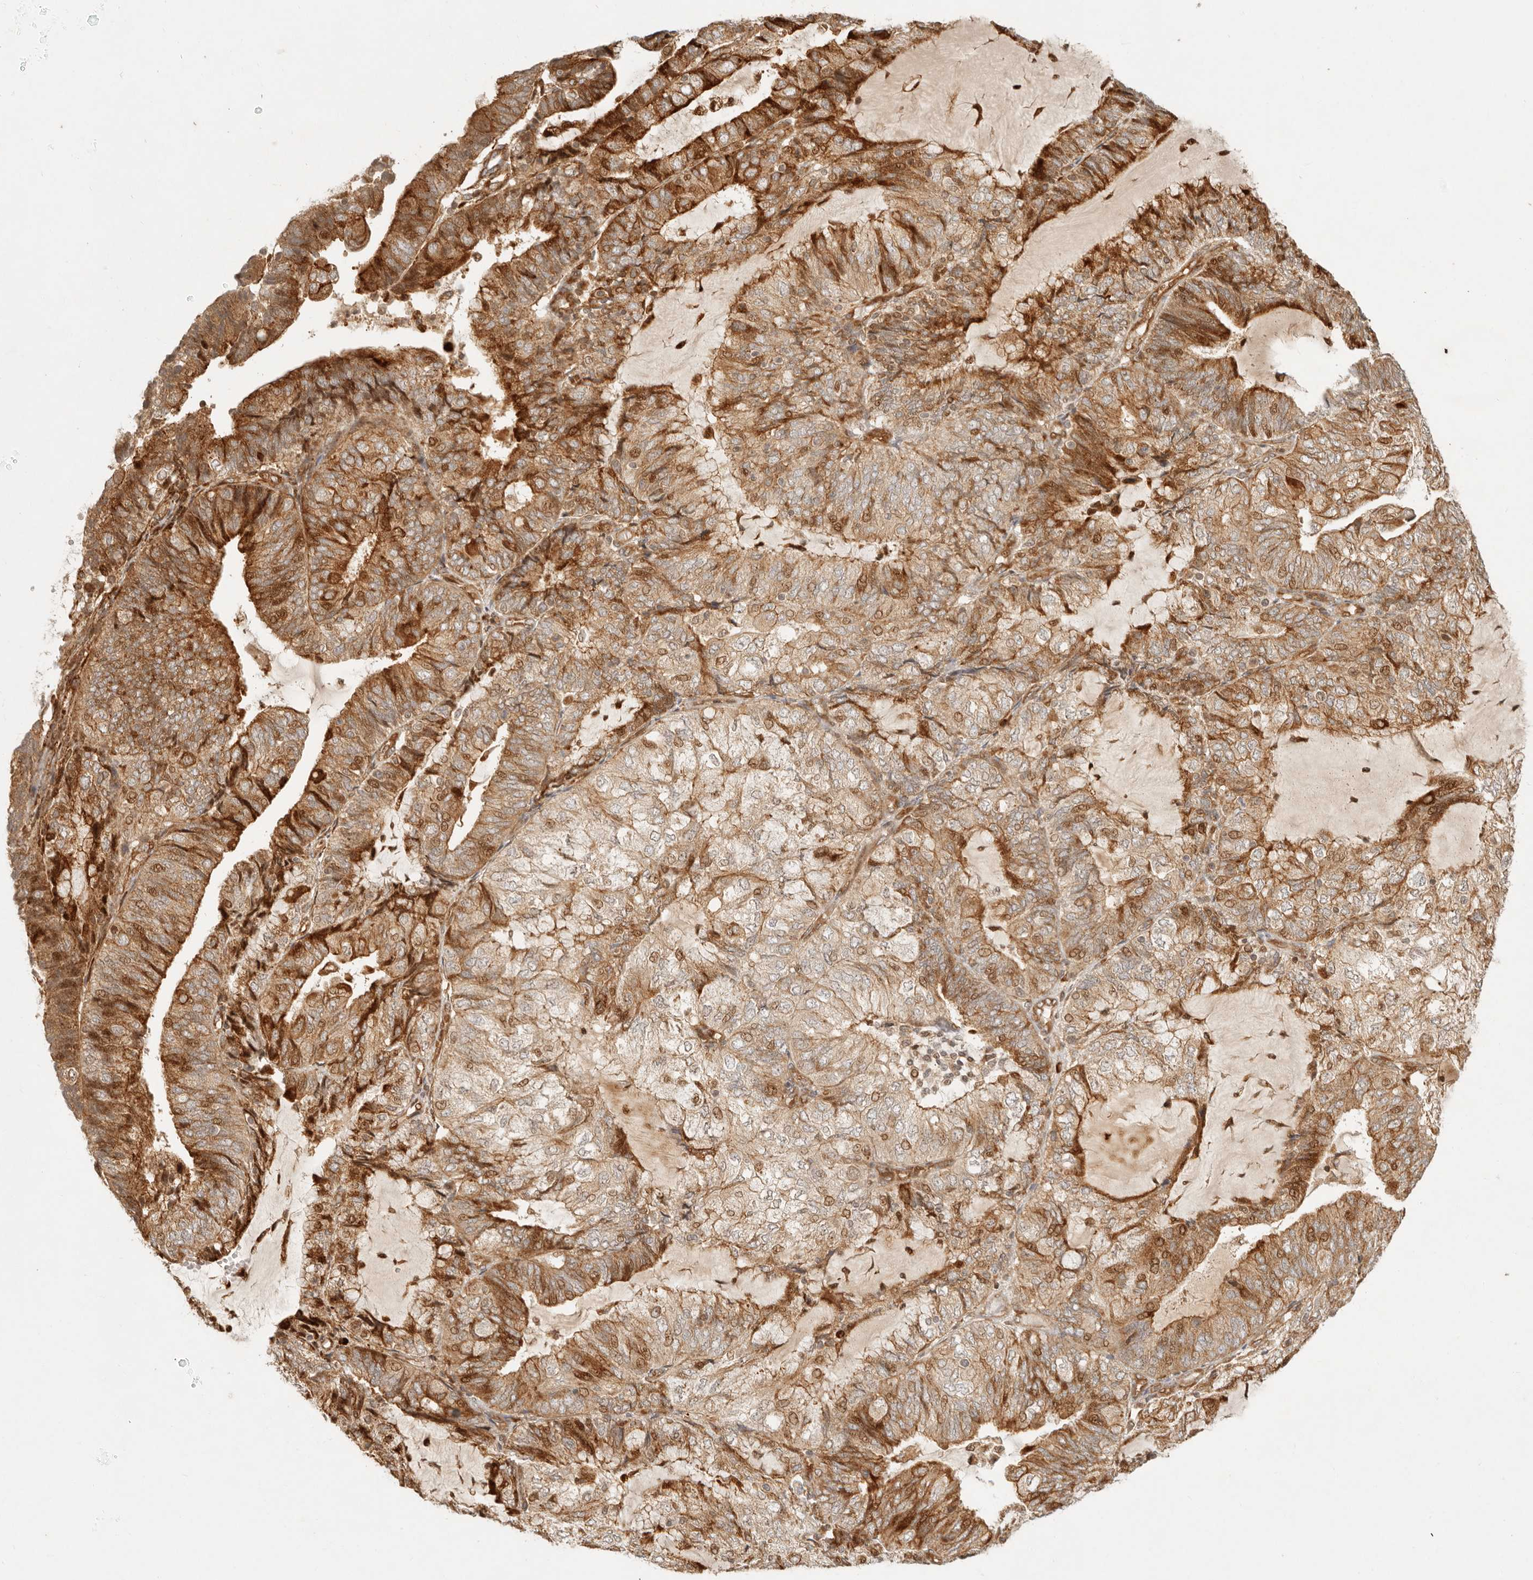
{"staining": {"intensity": "moderate", "quantity": ">75%", "location": "cytoplasmic/membranous,nuclear"}, "tissue": "endometrial cancer", "cell_type": "Tumor cells", "image_type": "cancer", "snomed": [{"axis": "morphology", "description": "Adenocarcinoma, NOS"}, {"axis": "topography", "description": "Endometrium"}], "caption": "Adenocarcinoma (endometrial) stained with DAB immunohistochemistry shows medium levels of moderate cytoplasmic/membranous and nuclear expression in about >75% of tumor cells. (DAB = brown stain, brightfield microscopy at high magnification).", "gene": "KLHL38", "patient": {"sex": "female", "age": 81}}